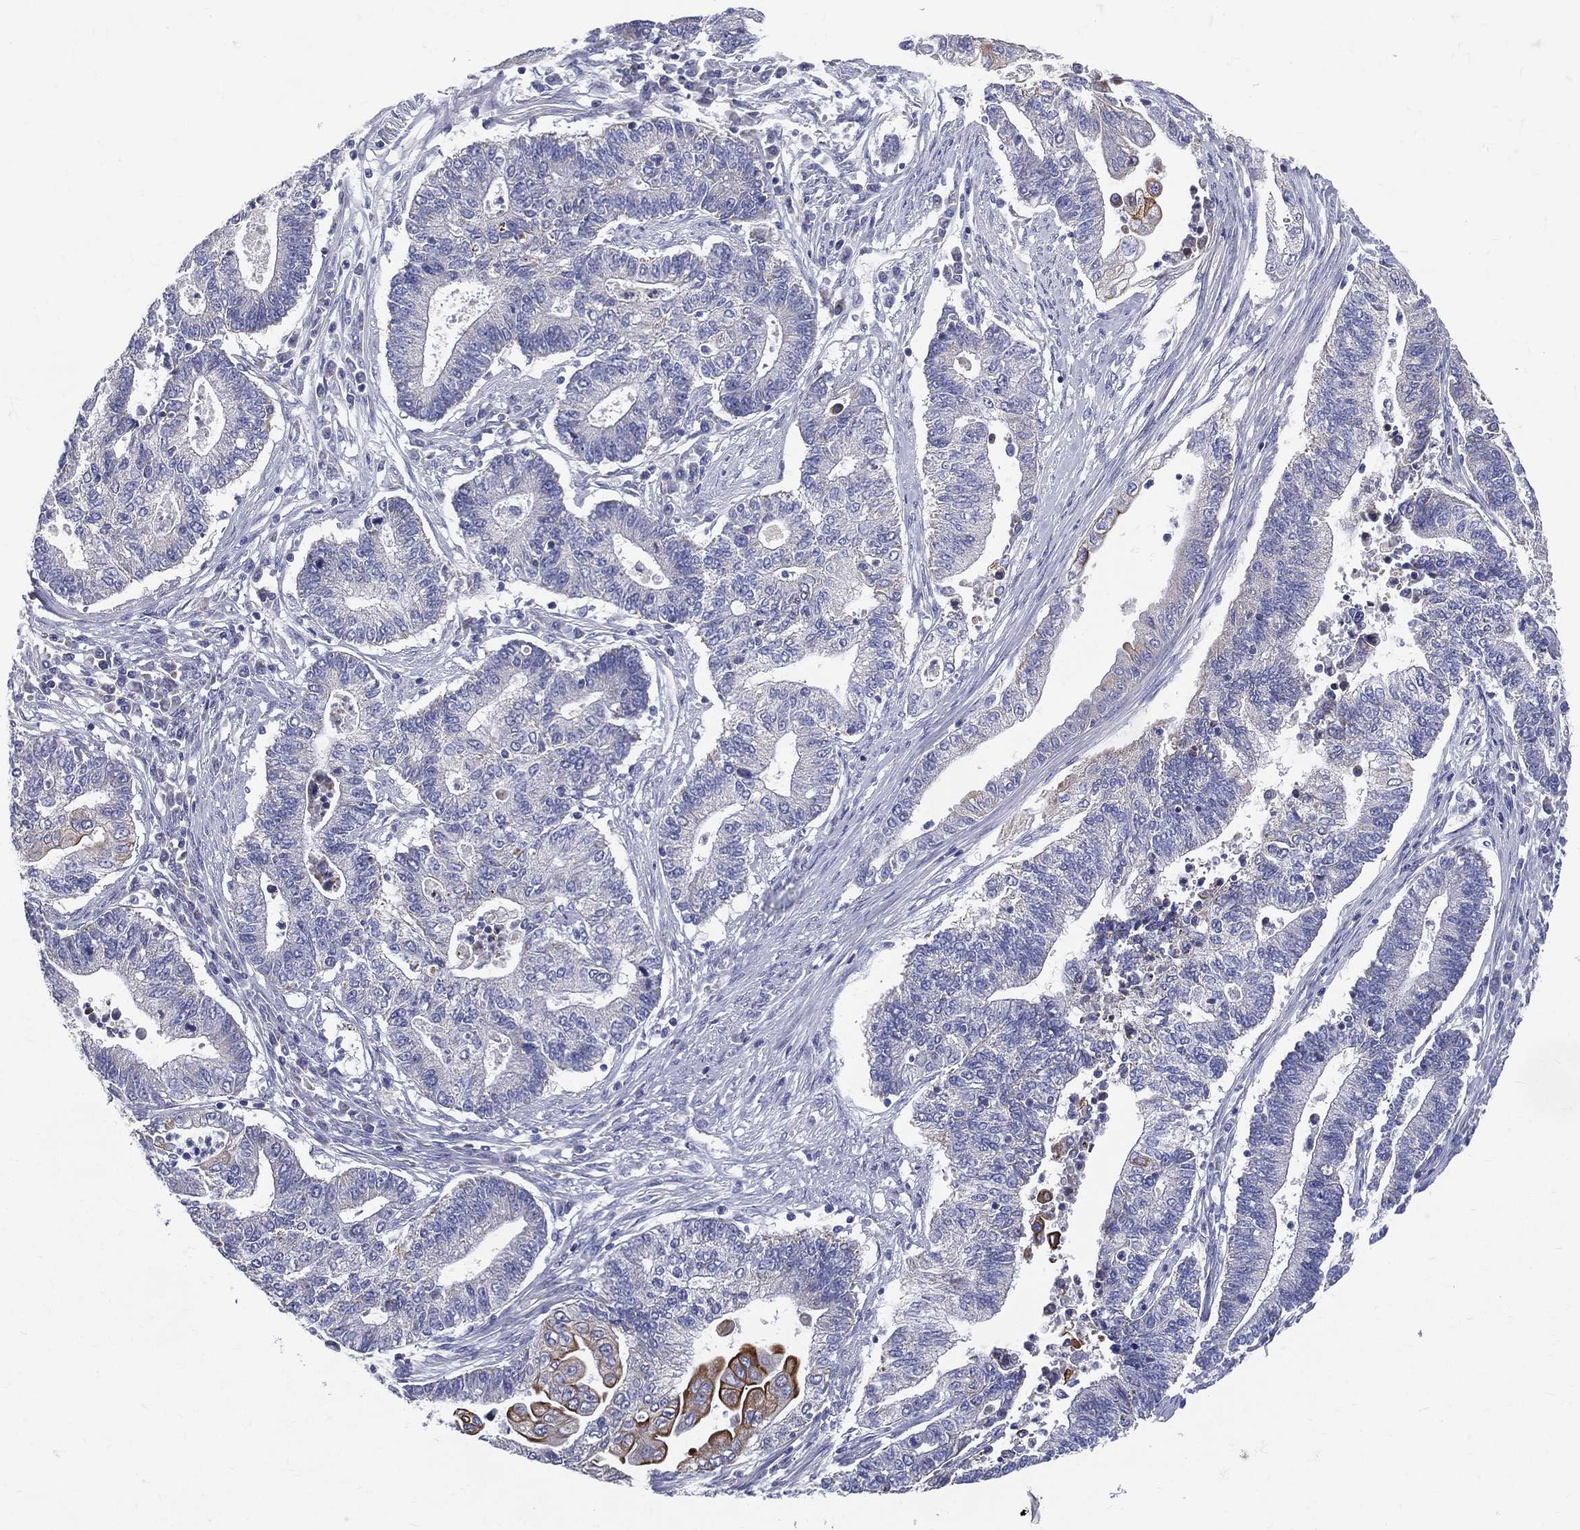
{"staining": {"intensity": "moderate", "quantity": "<25%", "location": "cytoplasmic/membranous"}, "tissue": "endometrial cancer", "cell_type": "Tumor cells", "image_type": "cancer", "snomed": [{"axis": "morphology", "description": "Adenocarcinoma, NOS"}, {"axis": "topography", "description": "Uterus"}, {"axis": "topography", "description": "Endometrium"}], "caption": "An immunohistochemistry micrograph of tumor tissue is shown. Protein staining in brown highlights moderate cytoplasmic/membranous positivity in adenocarcinoma (endometrial) within tumor cells. The staining is performed using DAB brown chromogen to label protein expression. The nuclei are counter-stained blue using hematoxylin.", "gene": "PWWP3A", "patient": {"sex": "female", "age": 54}}